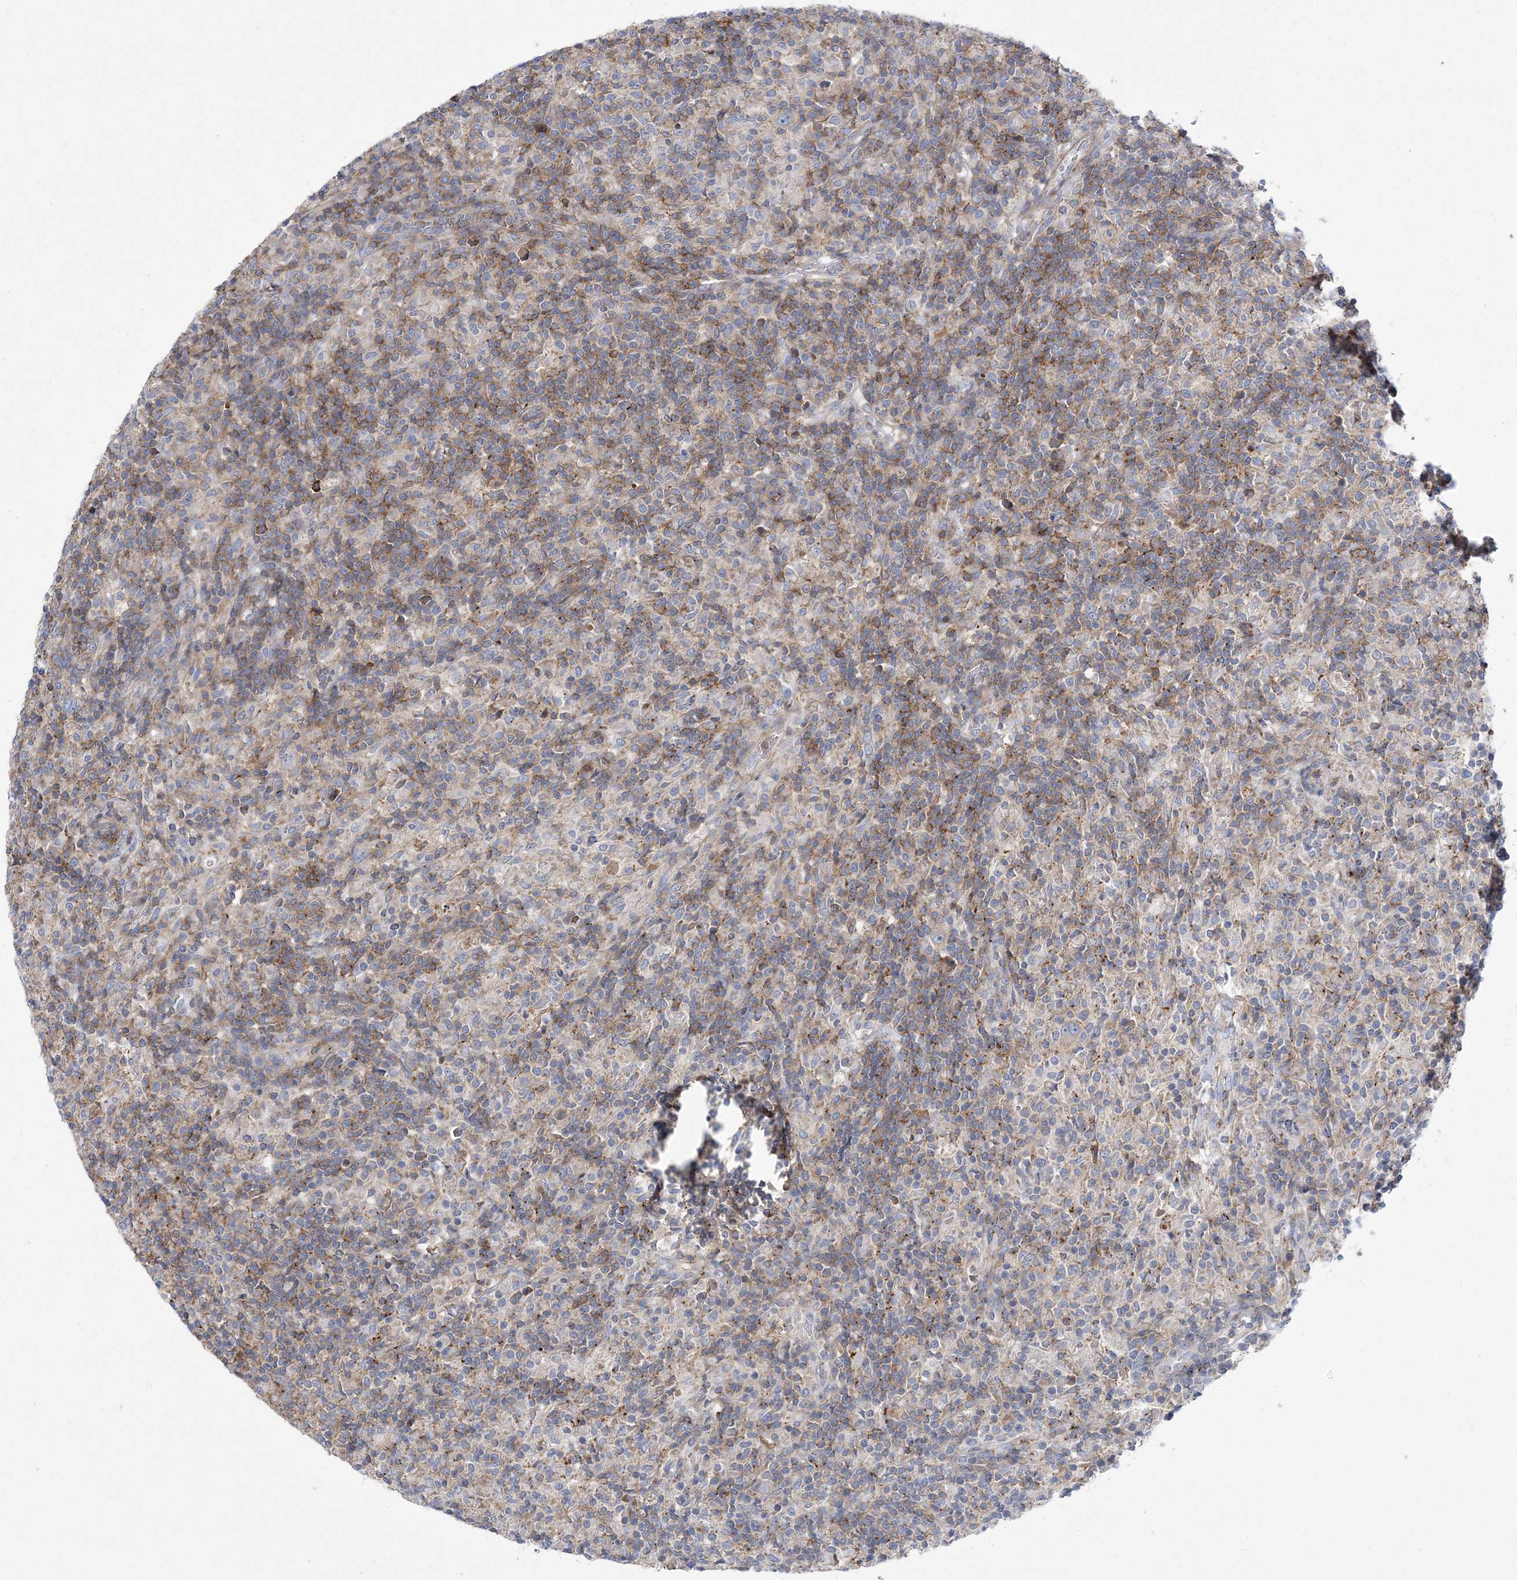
{"staining": {"intensity": "negative", "quantity": "none", "location": "none"}, "tissue": "lymphoma", "cell_type": "Tumor cells", "image_type": "cancer", "snomed": [{"axis": "morphology", "description": "Hodgkin's disease, NOS"}, {"axis": "topography", "description": "Lymph node"}], "caption": "Immunohistochemical staining of human lymphoma demonstrates no significant expression in tumor cells.", "gene": "ARSJ", "patient": {"sex": "male", "age": 70}}